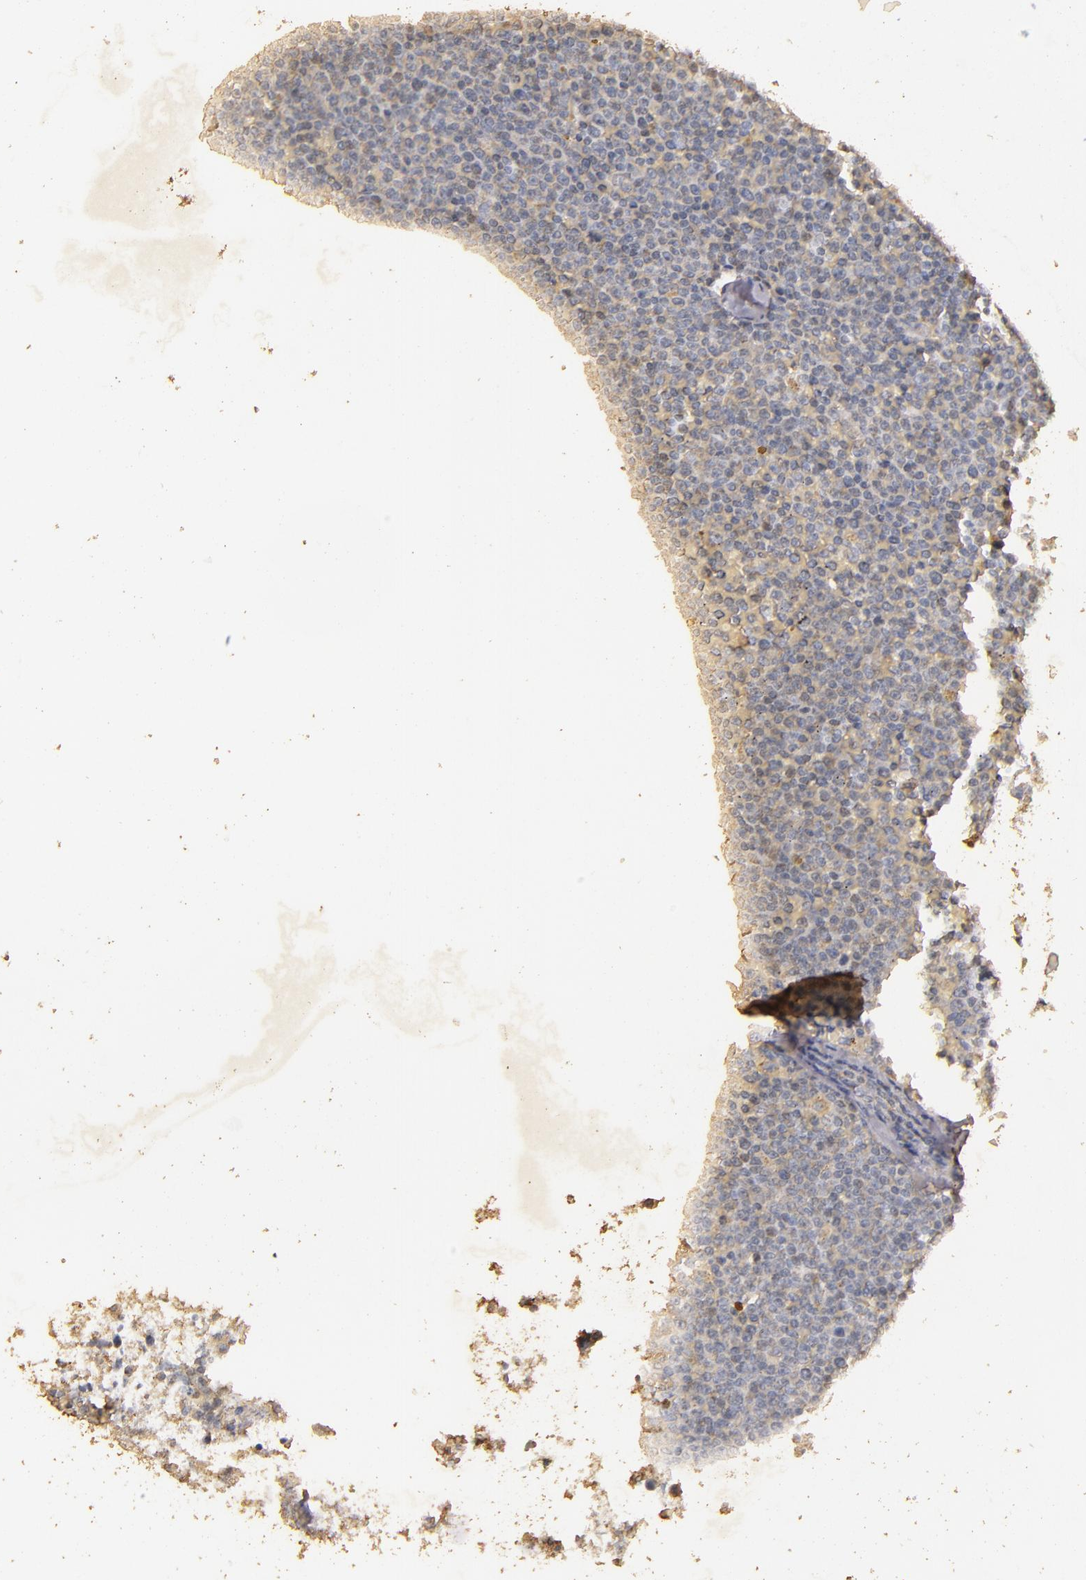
{"staining": {"intensity": "negative", "quantity": "none", "location": "none"}, "tissue": "lymphoma", "cell_type": "Tumor cells", "image_type": "cancer", "snomed": [{"axis": "morphology", "description": "Malignant lymphoma, non-Hodgkin's type, Low grade"}, {"axis": "topography", "description": "Lymph node"}], "caption": "A histopathology image of lymphoma stained for a protein demonstrates no brown staining in tumor cells.", "gene": "BCL2L13", "patient": {"sex": "male", "age": 50}}